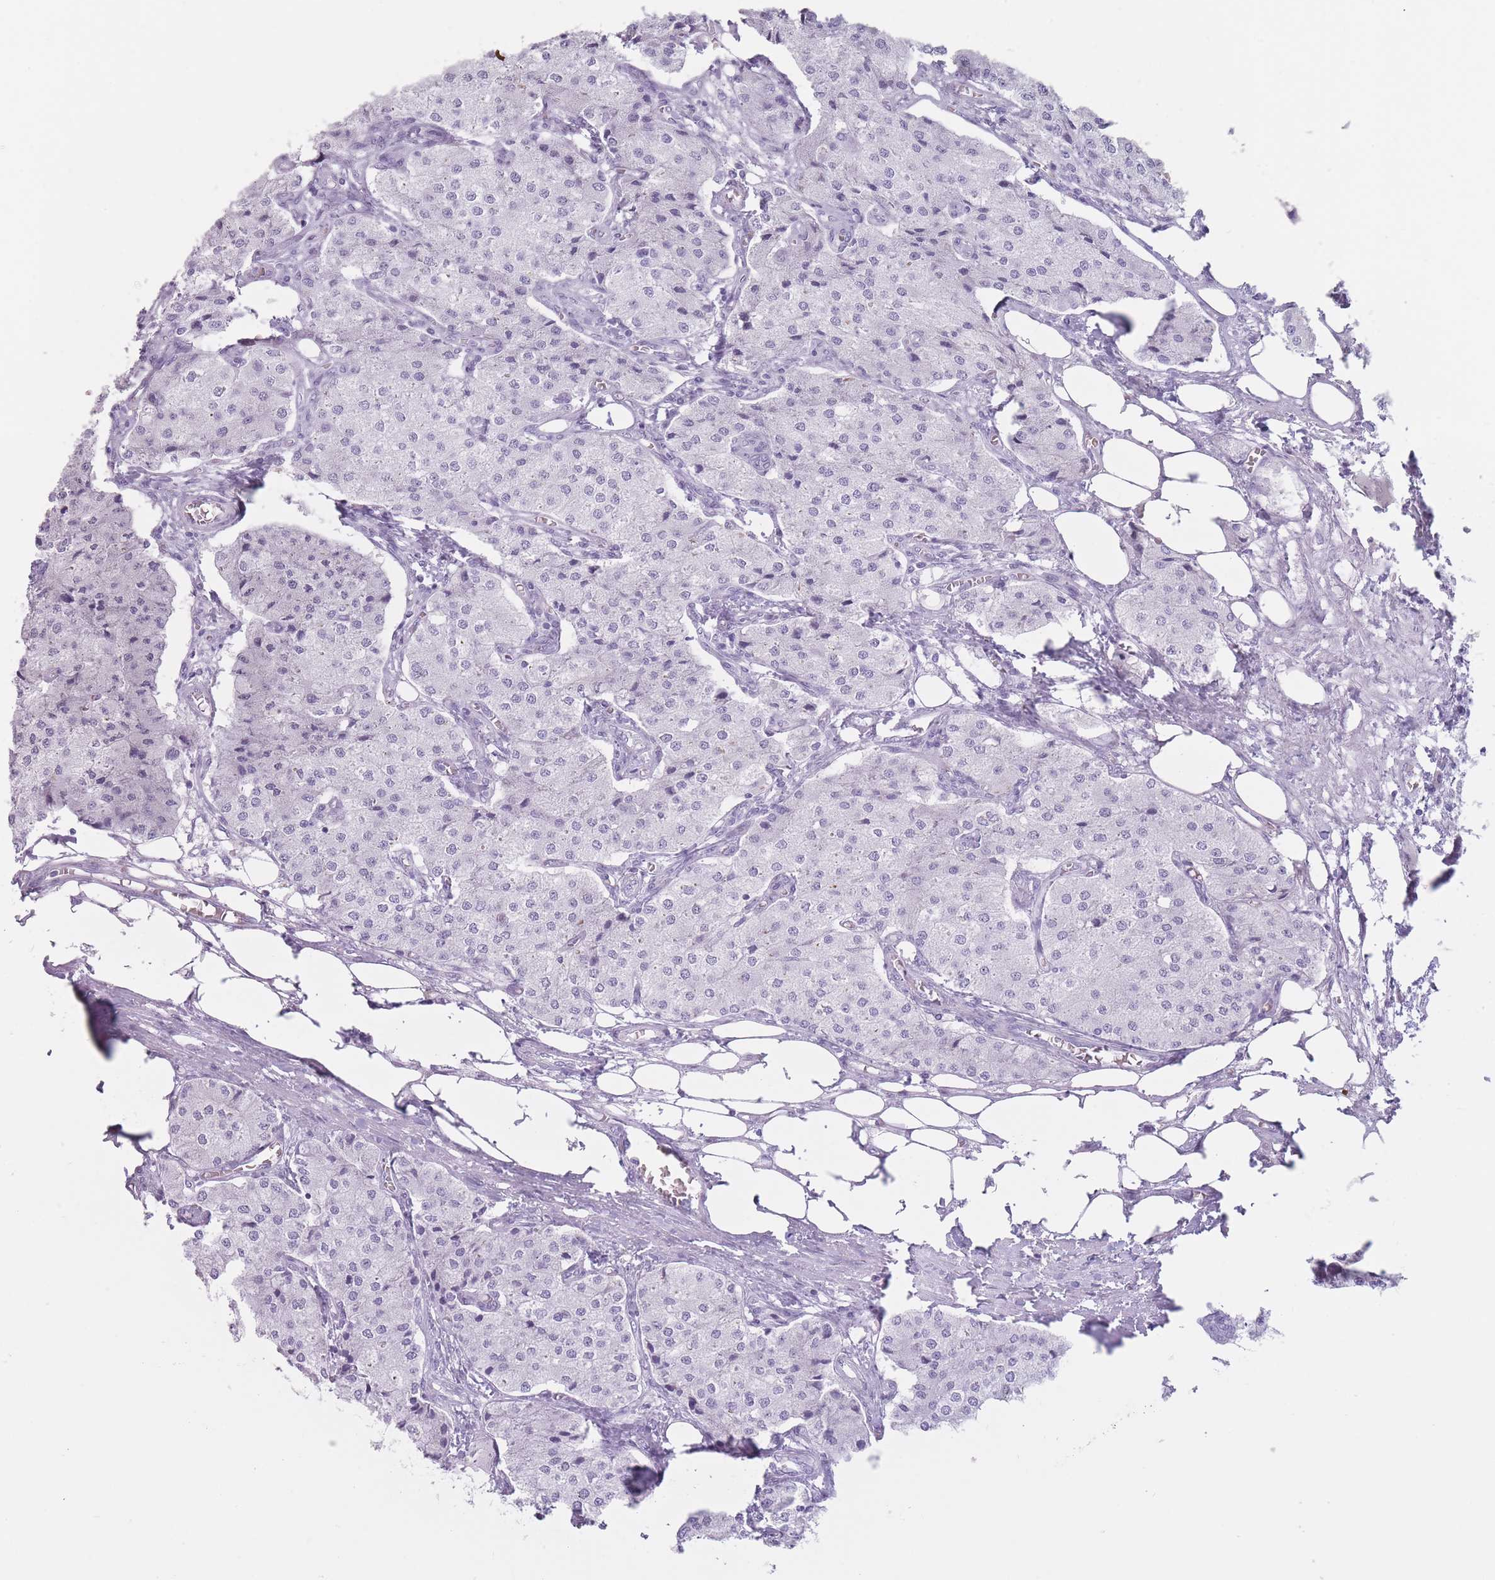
{"staining": {"intensity": "negative", "quantity": "none", "location": "none"}, "tissue": "carcinoid", "cell_type": "Tumor cells", "image_type": "cancer", "snomed": [{"axis": "morphology", "description": "Carcinoid, malignant, NOS"}, {"axis": "topography", "description": "Colon"}], "caption": "Protein analysis of malignant carcinoid shows no significant positivity in tumor cells.", "gene": "PNMA3", "patient": {"sex": "female", "age": 52}}